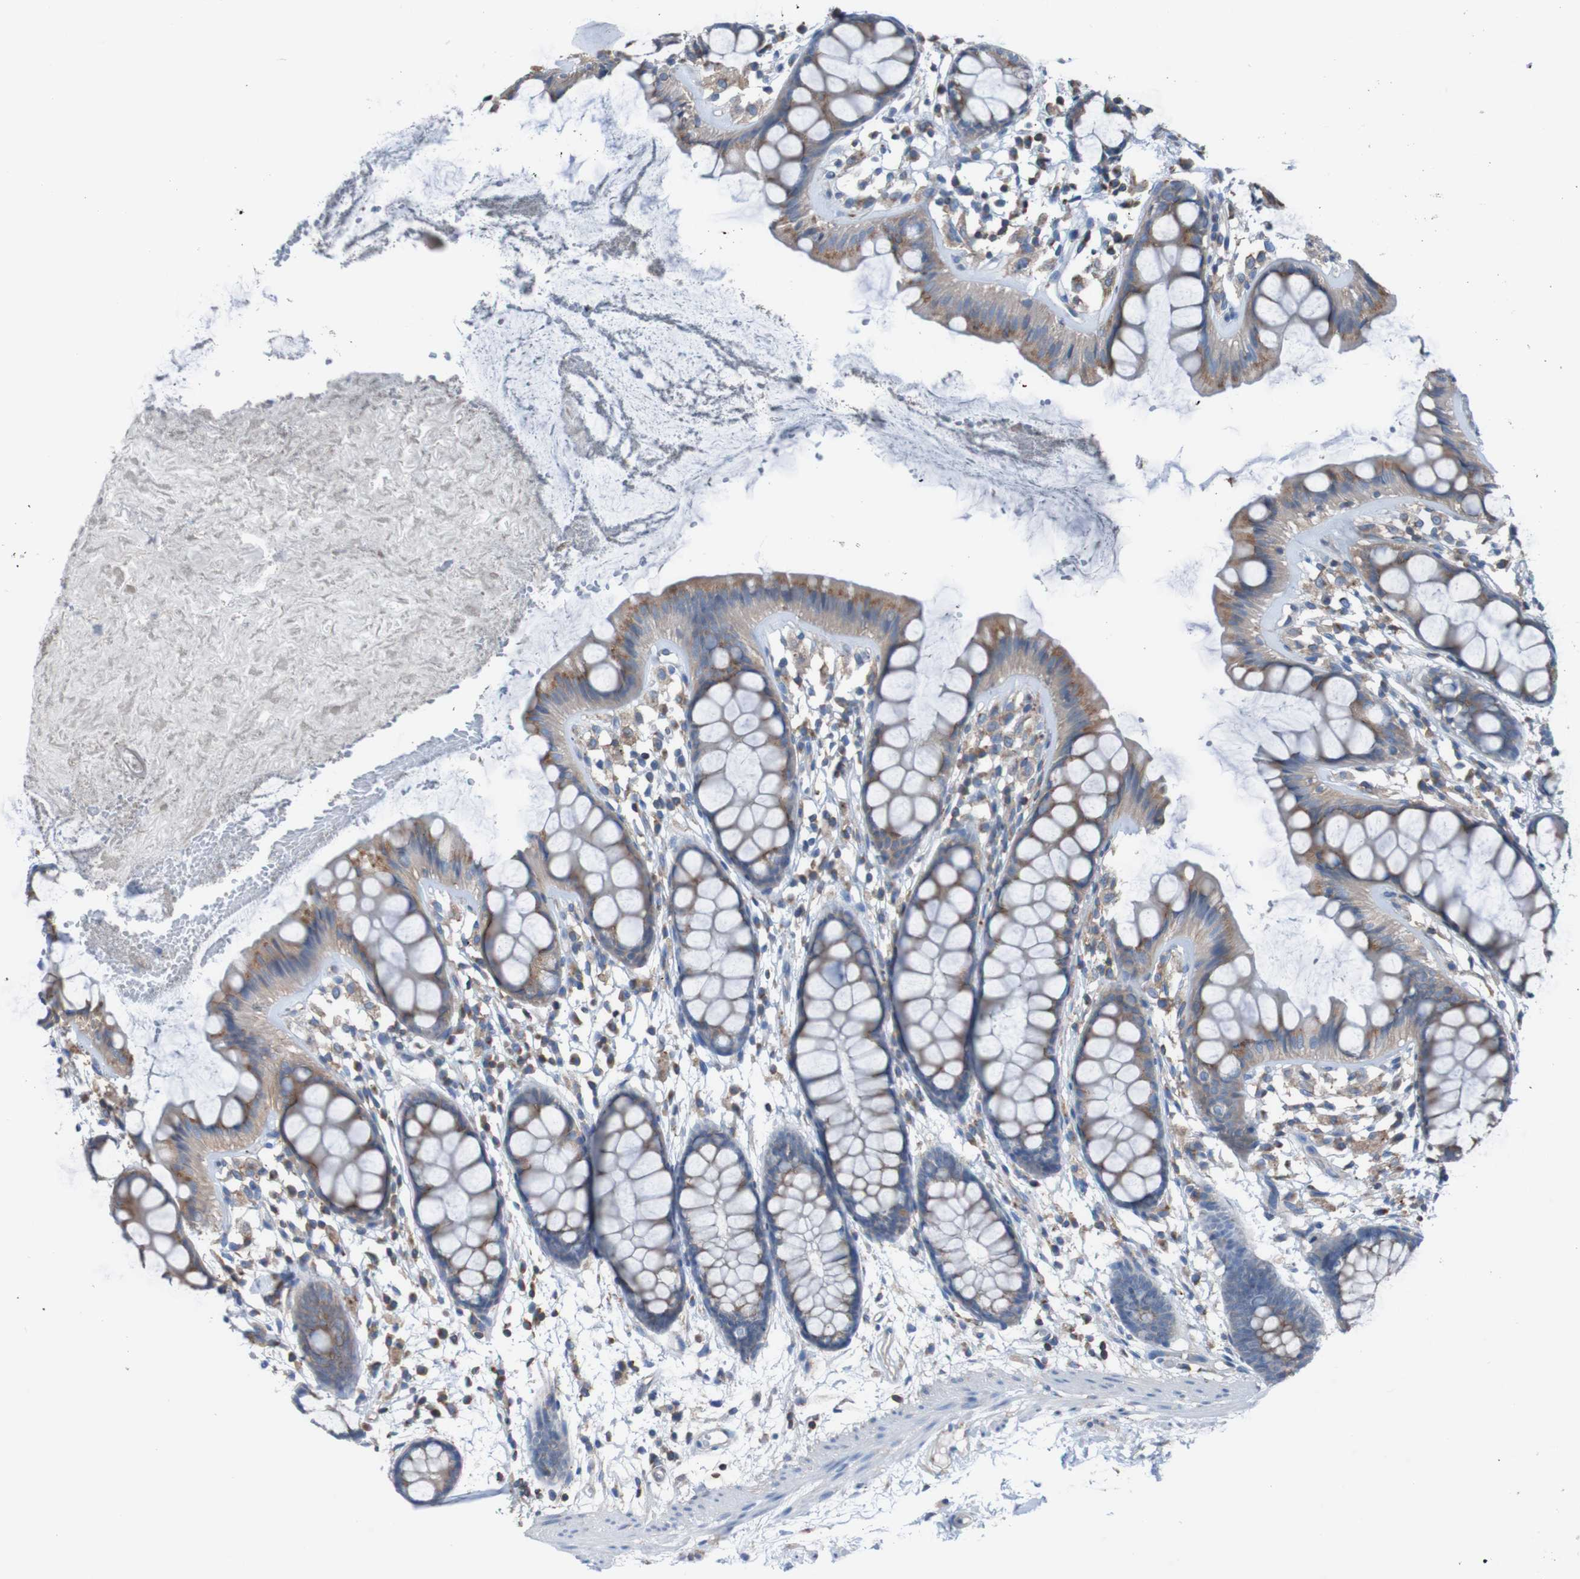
{"staining": {"intensity": "moderate", "quantity": ">75%", "location": "cytoplasmic/membranous"}, "tissue": "rectum", "cell_type": "Glandular cells", "image_type": "normal", "snomed": [{"axis": "morphology", "description": "Normal tissue, NOS"}, {"axis": "topography", "description": "Rectum"}], "caption": "Immunohistochemical staining of benign rectum reveals >75% levels of moderate cytoplasmic/membranous protein positivity in approximately >75% of glandular cells. The staining is performed using DAB brown chromogen to label protein expression. The nuclei are counter-stained blue using hematoxylin.", "gene": "MINAR1", "patient": {"sex": "female", "age": 66}}